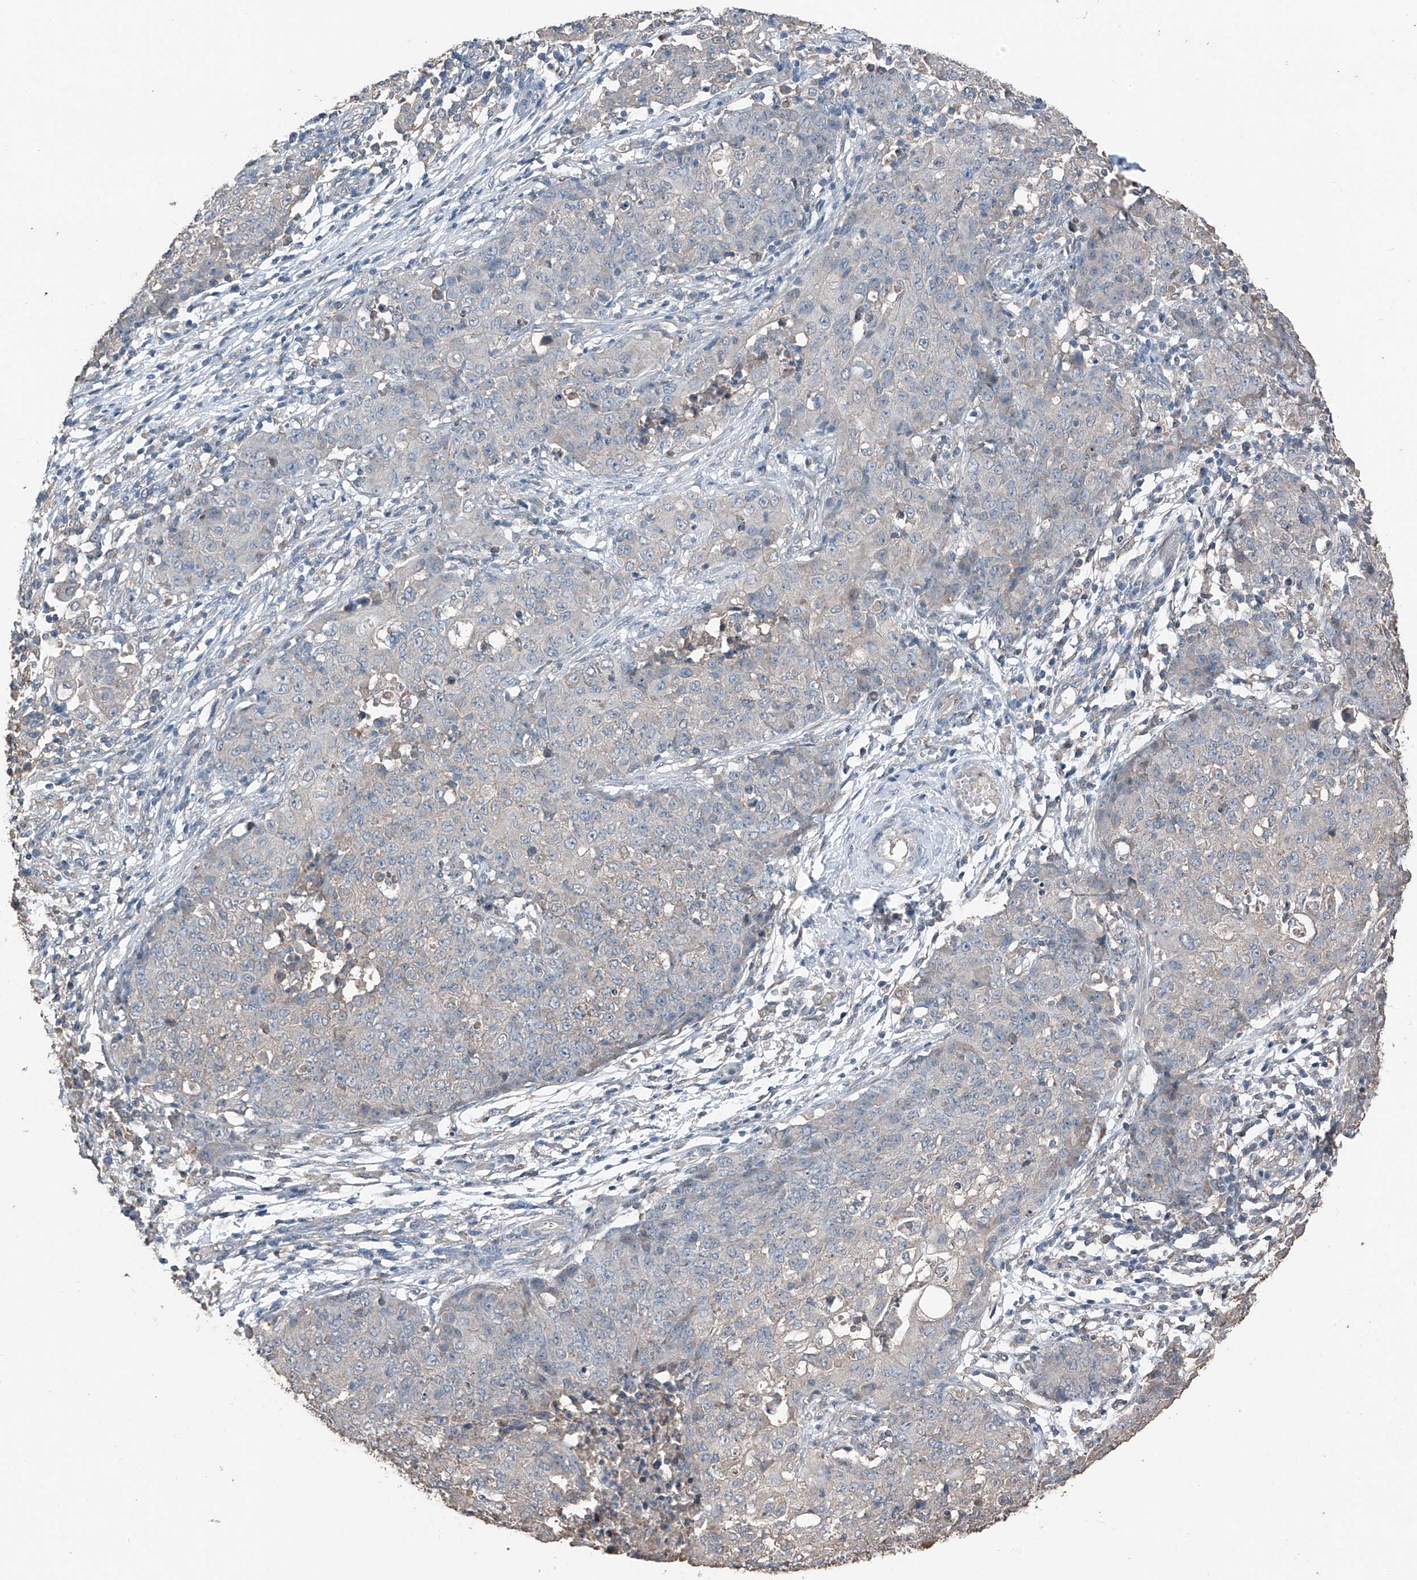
{"staining": {"intensity": "negative", "quantity": "none", "location": "none"}, "tissue": "ovarian cancer", "cell_type": "Tumor cells", "image_type": "cancer", "snomed": [{"axis": "morphology", "description": "Carcinoma, endometroid"}, {"axis": "topography", "description": "Ovary"}], "caption": "Tumor cells show no significant positivity in ovarian cancer.", "gene": "MAMLD1", "patient": {"sex": "female", "age": 42}}